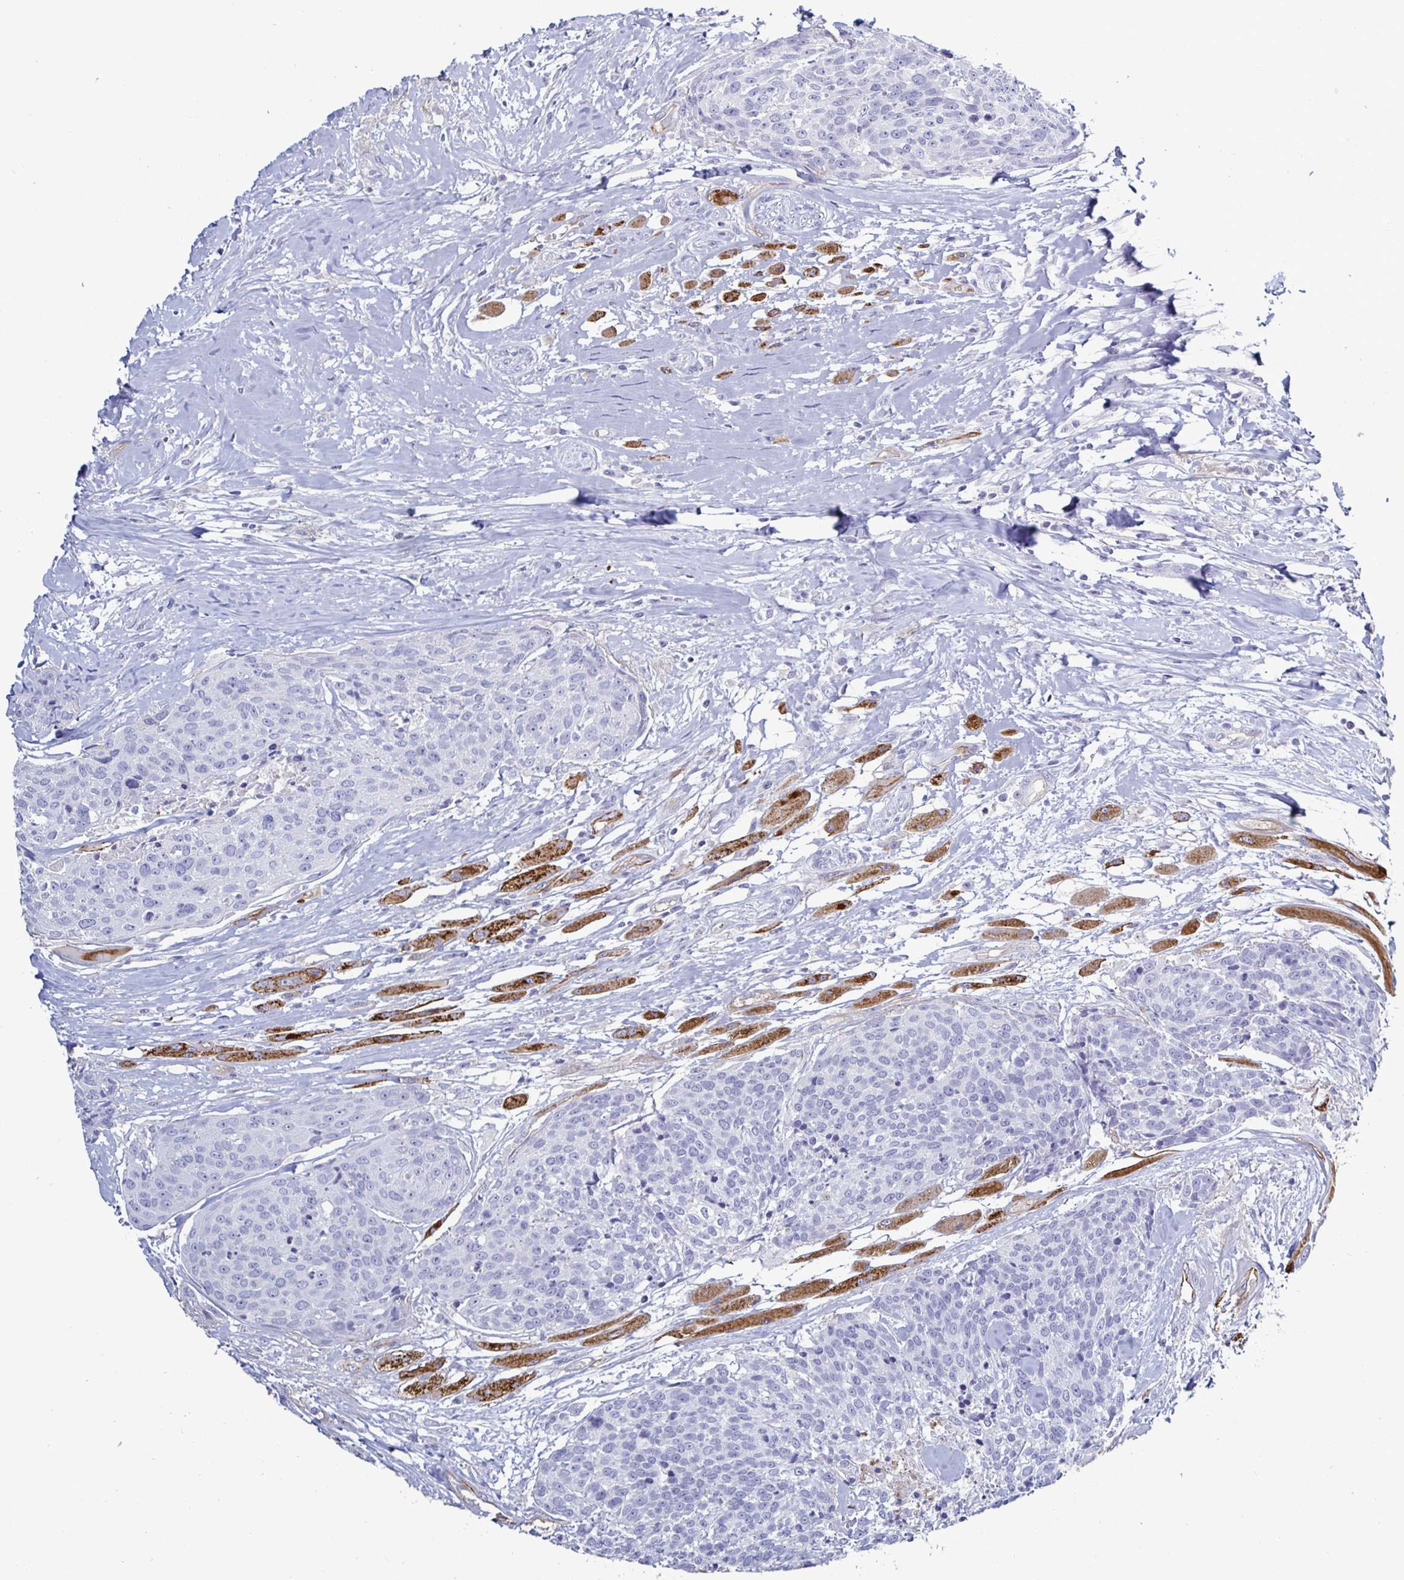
{"staining": {"intensity": "negative", "quantity": "none", "location": "none"}, "tissue": "head and neck cancer", "cell_type": "Tumor cells", "image_type": "cancer", "snomed": [{"axis": "morphology", "description": "Squamous cell carcinoma, NOS"}, {"axis": "topography", "description": "Oral tissue"}, {"axis": "topography", "description": "Head-Neck"}], "caption": "DAB immunohistochemical staining of head and neck cancer exhibits no significant staining in tumor cells.", "gene": "ACSBG2", "patient": {"sex": "male", "age": 64}}